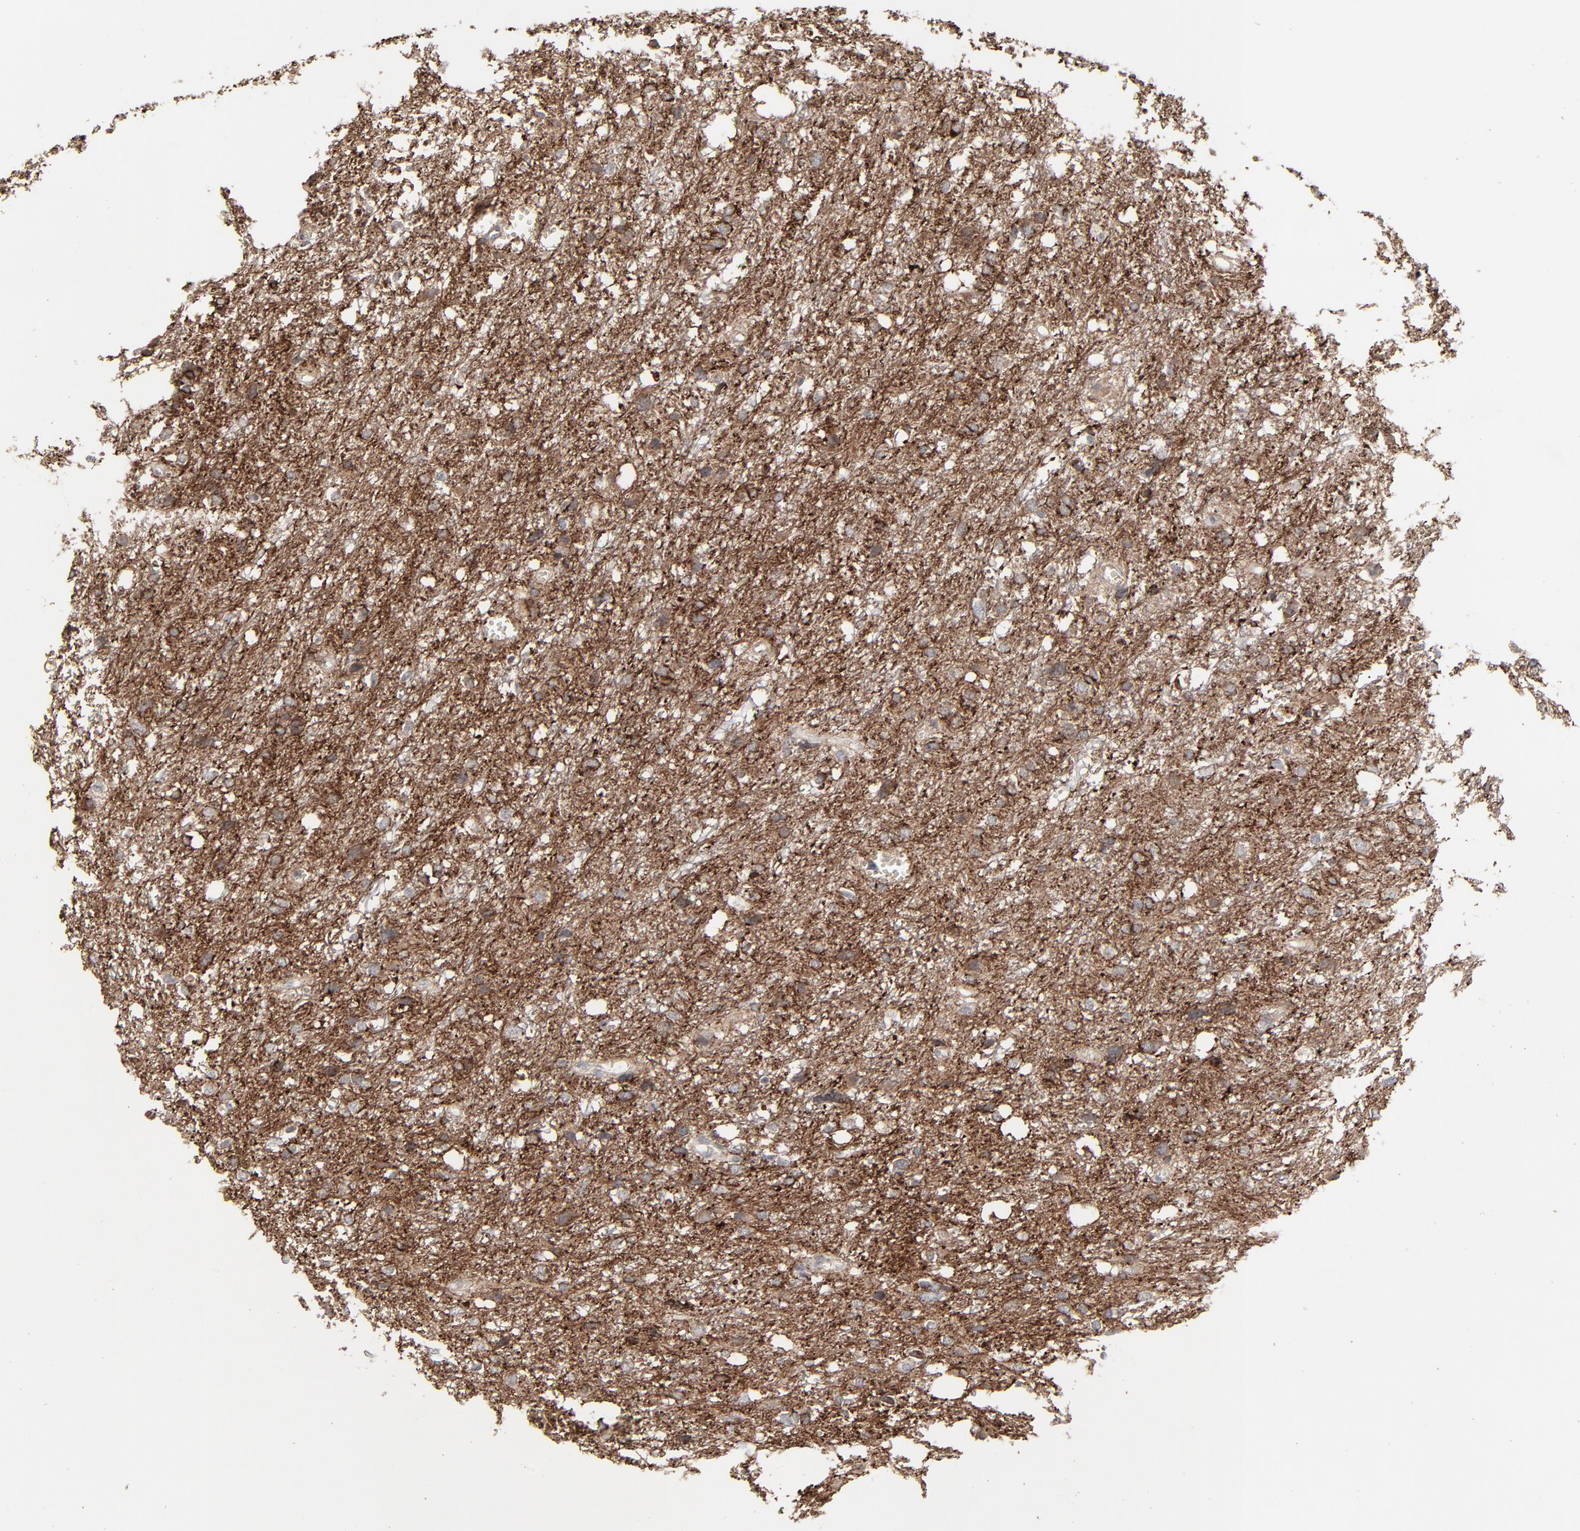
{"staining": {"intensity": "strong", "quantity": ">75%", "location": "cytoplasmic/membranous"}, "tissue": "glioma", "cell_type": "Tumor cells", "image_type": "cancer", "snomed": [{"axis": "morphology", "description": "Glioma, malignant, High grade"}, {"axis": "topography", "description": "Brain"}], "caption": "The immunohistochemical stain labels strong cytoplasmic/membranous staining in tumor cells of glioma tissue.", "gene": "JAM3", "patient": {"sex": "female", "age": 59}}